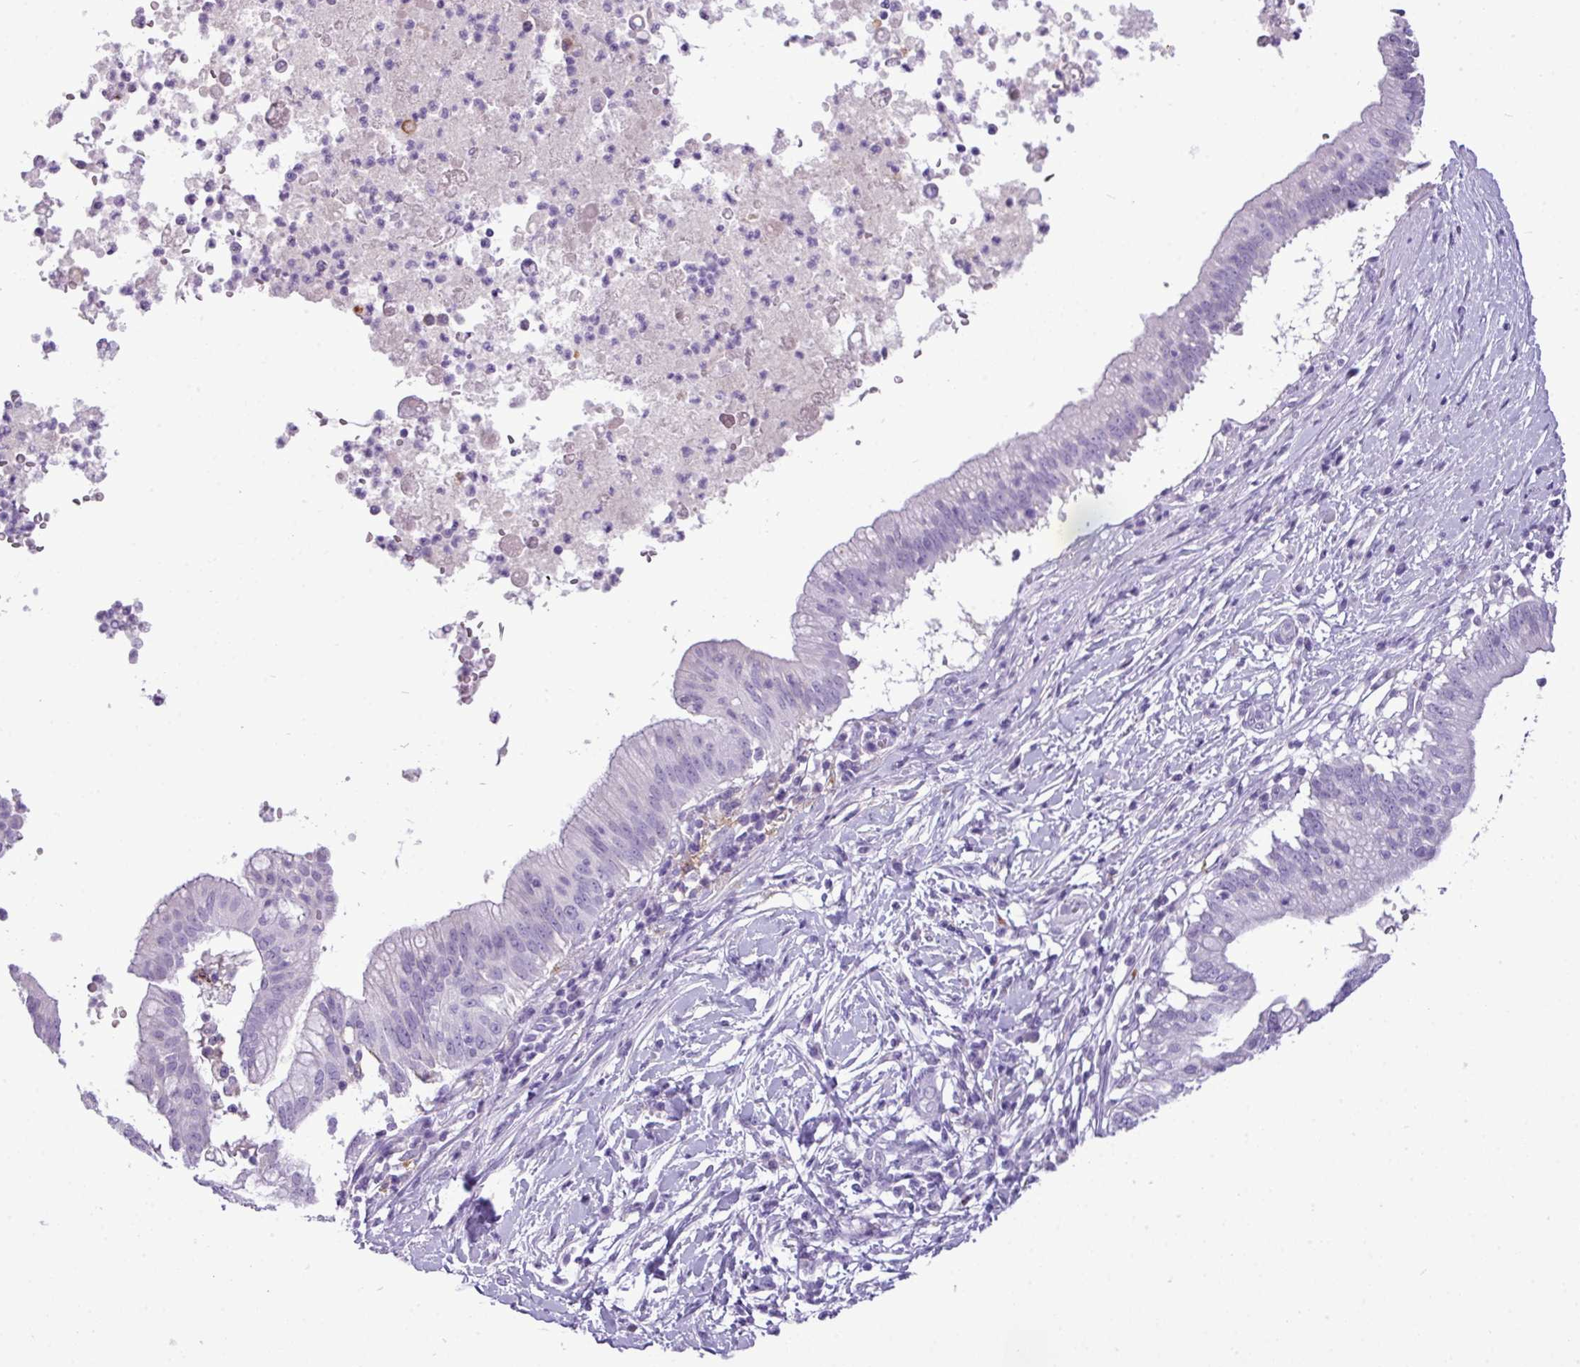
{"staining": {"intensity": "negative", "quantity": "none", "location": "none"}, "tissue": "pancreatic cancer", "cell_type": "Tumor cells", "image_type": "cancer", "snomed": [{"axis": "morphology", "description": "Adenocarcinoma, NOS"}, {"axis": "topography", "description": "Pancreas"}], "caption": "A photomicrograph of pancreatic cancer (adenocarcinoma) stained for a protein displays no brown staining in tumor cells.", "gene": "RBMXL2", "patient": {"sex": "male", "age": 68}}